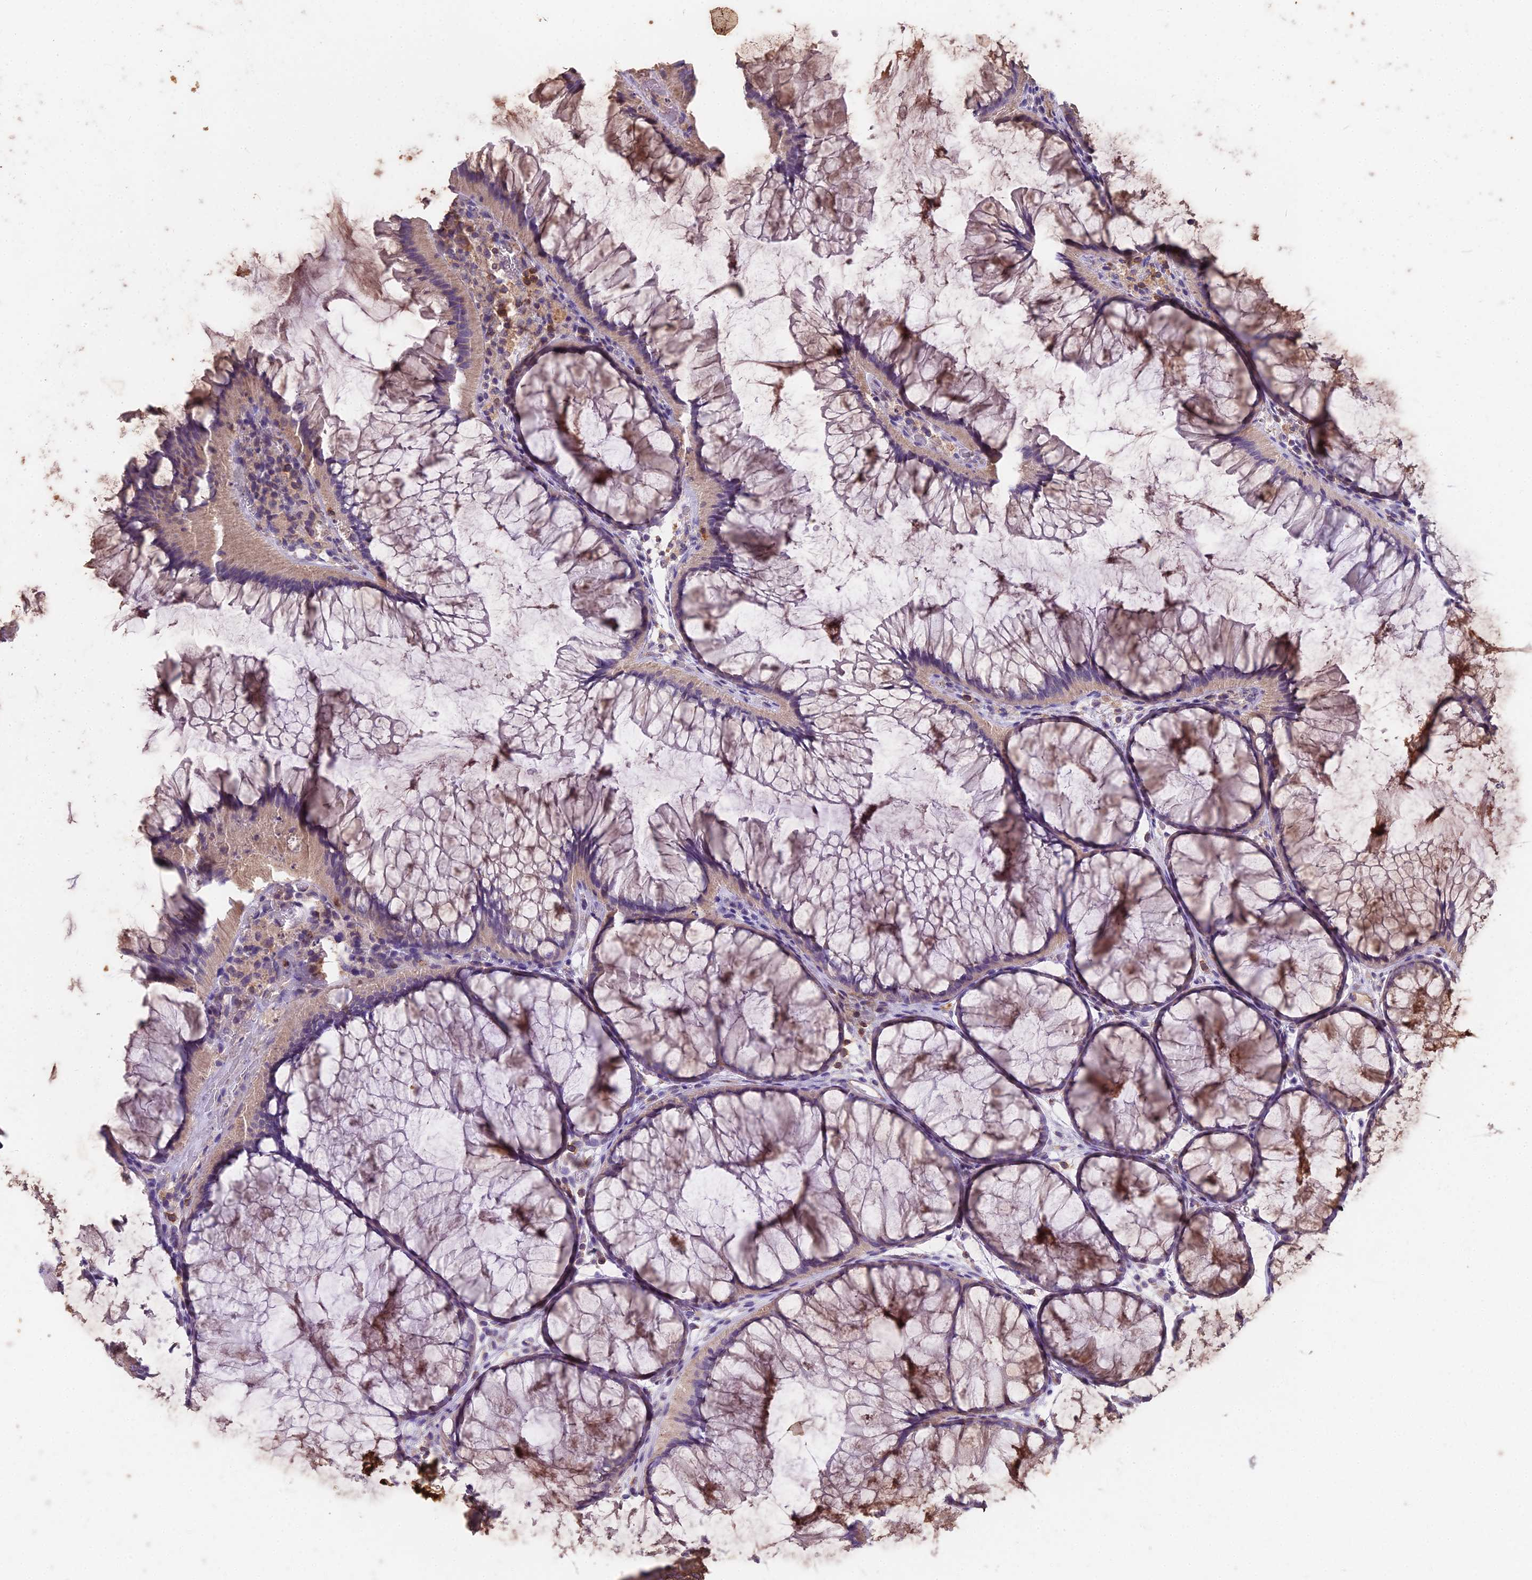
{"staining": {"intensity": "weak", "quantity": "25%-75%", "location": "cytoplasmic/membranous"}, "tissue": "colon", "cell_type": "Endothelial cells", "image_type": "normal", "snomed": [{"axis": "morphology", "description": "Normal tissue, NOS"}, {"axis": "topography", "description": "Colon"}], "caption": "Colon stained with DAB (3,3'-diaminobenzidine) IHC demonstrates low levels of weak cytoplasmic/membranous expression in about 25%-75% of endothelial cells.", "gene": "CEMIP2", "patient": {"sex": "female", "age": 82}}